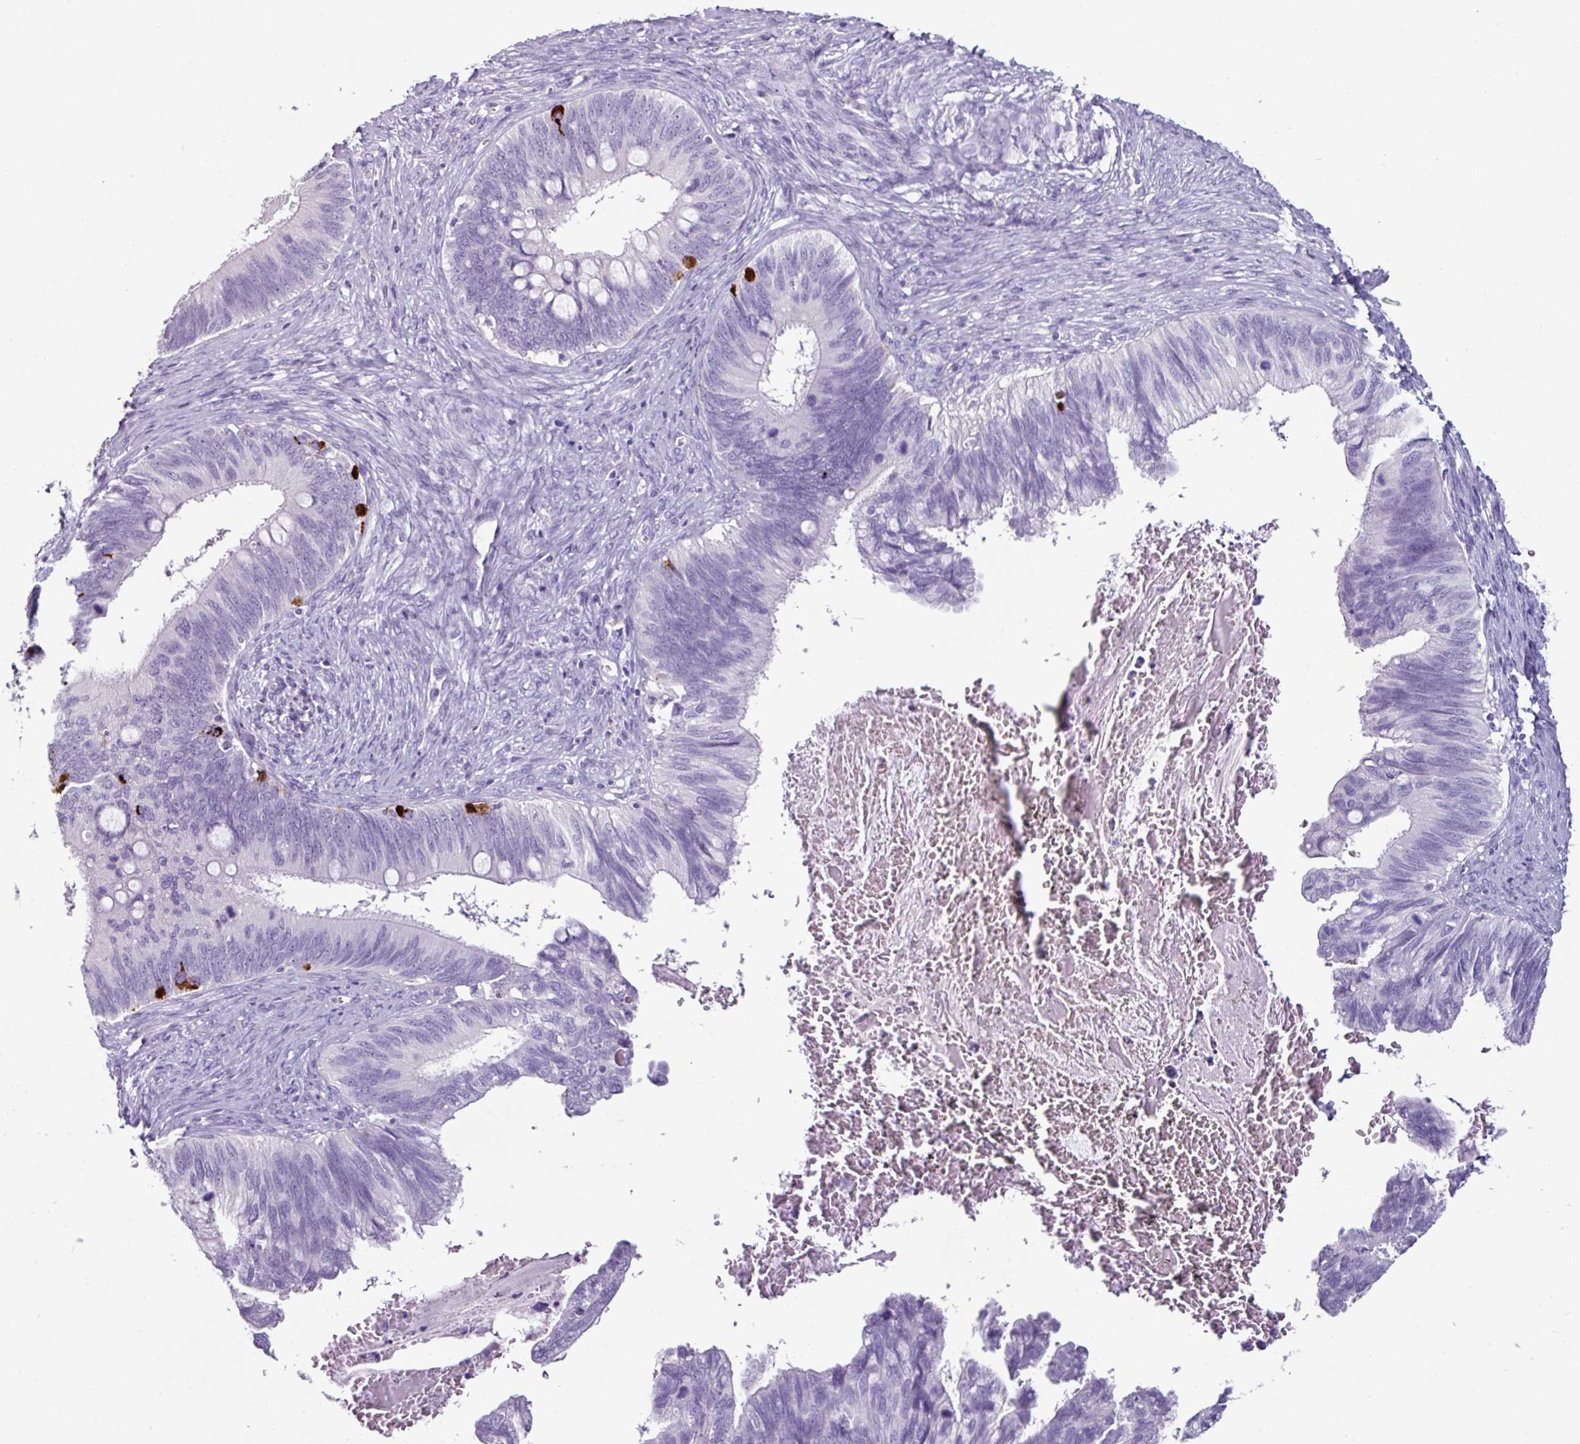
{"staining": {"intensity": "strong", "quantity": "<25%", "location": "cytoplasmic/membranous"}, "tissue": "cervical cancer", "cell_type": "Tumor cells", "image_type": "cancer", "snomed": [{"axis": "morphology", "description": "Adenocarcinoma, NOS"}, {"axis": "topography", "description": "Cervix"}], "caption": "Strong cytoplasmic/membranous staining for a protein is identified in about <25% of tumor cells of cervical cancer using immunohistochemistry (IHC).", "gene": "GLP2R", "patient": {"sex": "female", "age": 42}}